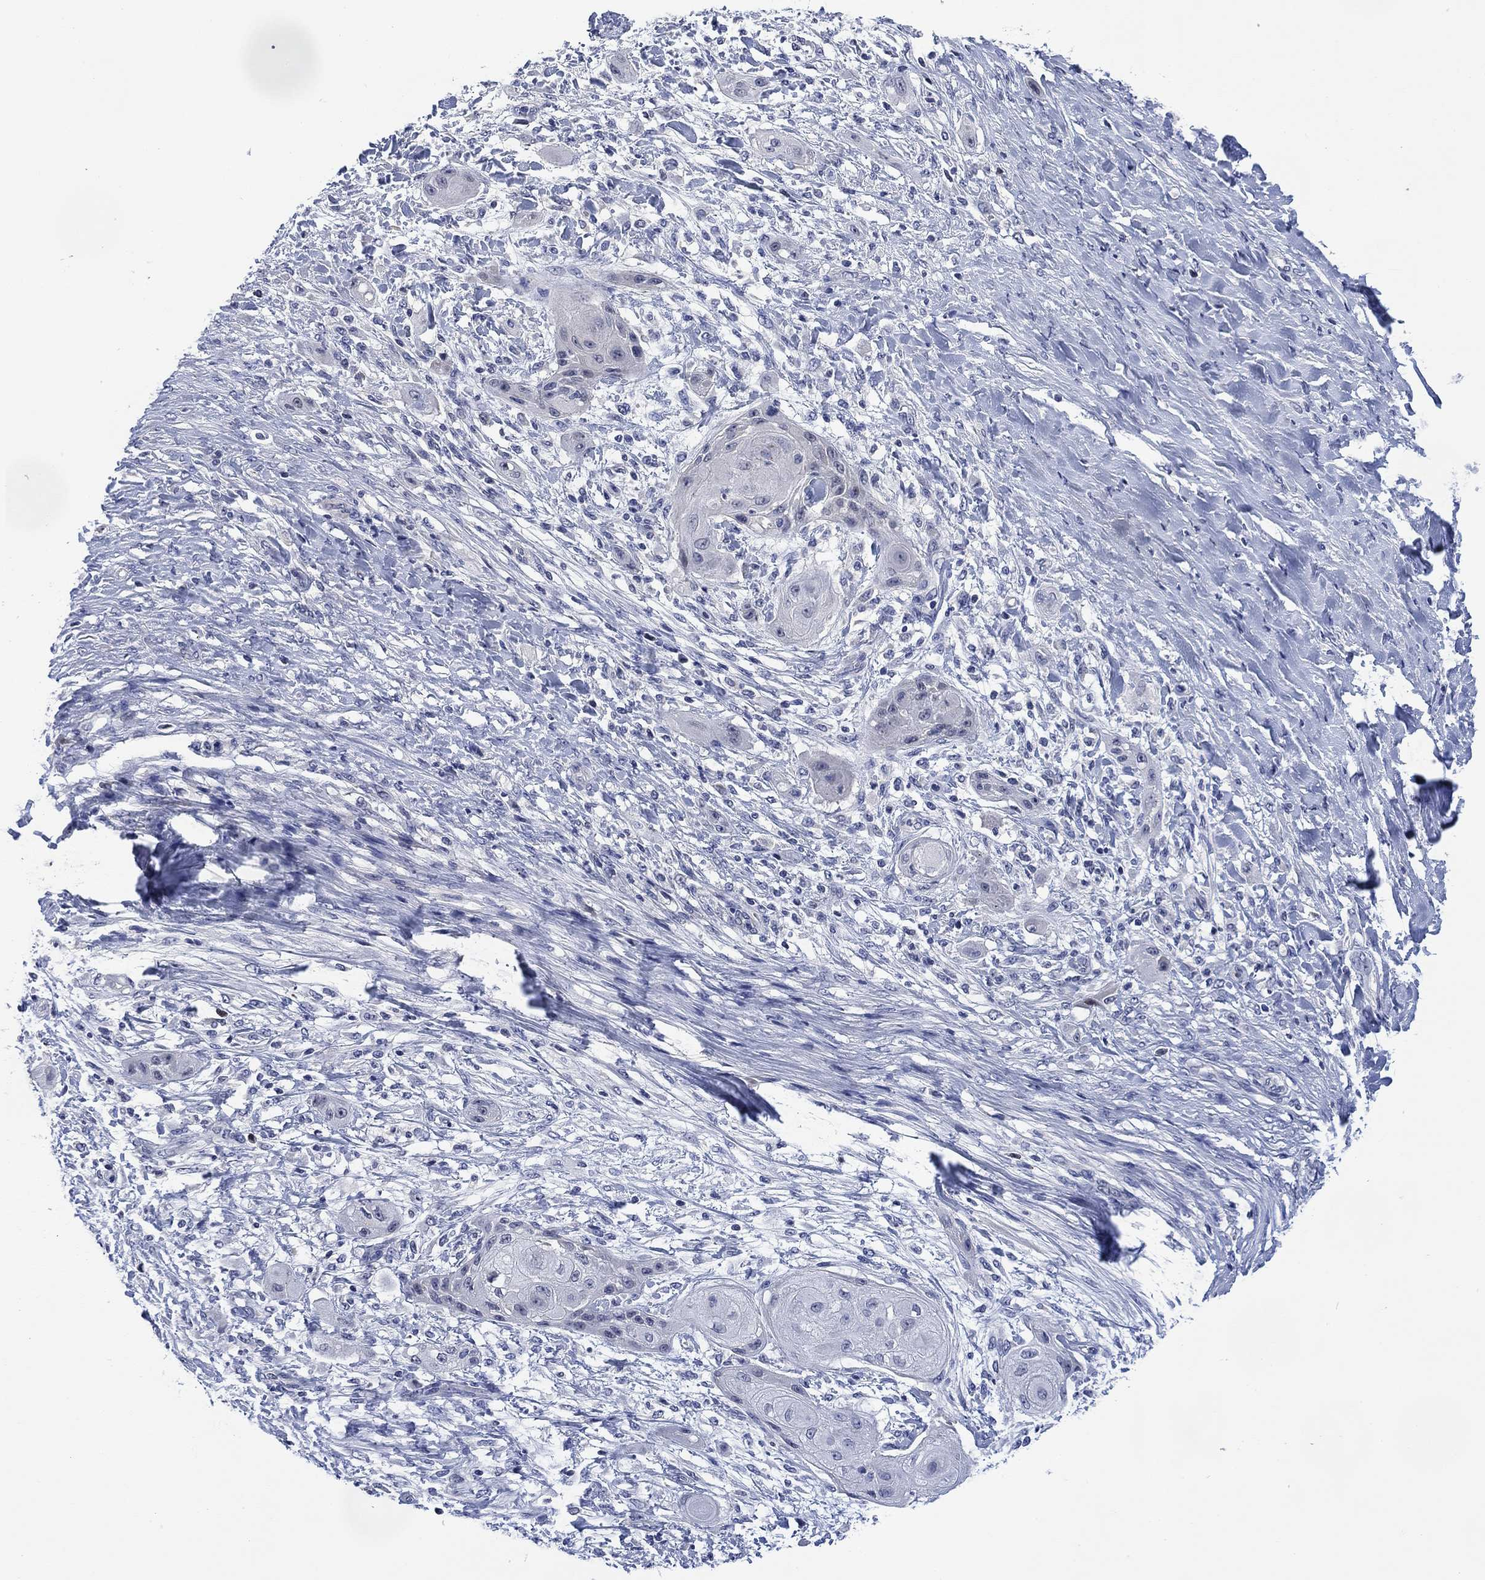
{"staining": {"intensity": "negative", "quantity": "none", "location": "none"}, "tissue": "skin cancer", "cell_type": "Tumor cells", "image_type": "cancer", "snomed": [{"axis": "morphology", "description": "Squamous cell carcinoma, NOS"}, {"axis": "topography", "description": "Skin"}], "caption": "There is no significant staining in tumor cells of squamous cell carcinoma (skin). The staining is performed using DAB (3,3'-diaminobenzidine) brown chromogen with nuclei counter-stained in using hematoxylin.", "gene": "DAZL", "patient": {"sex": "male", "age": 62}}